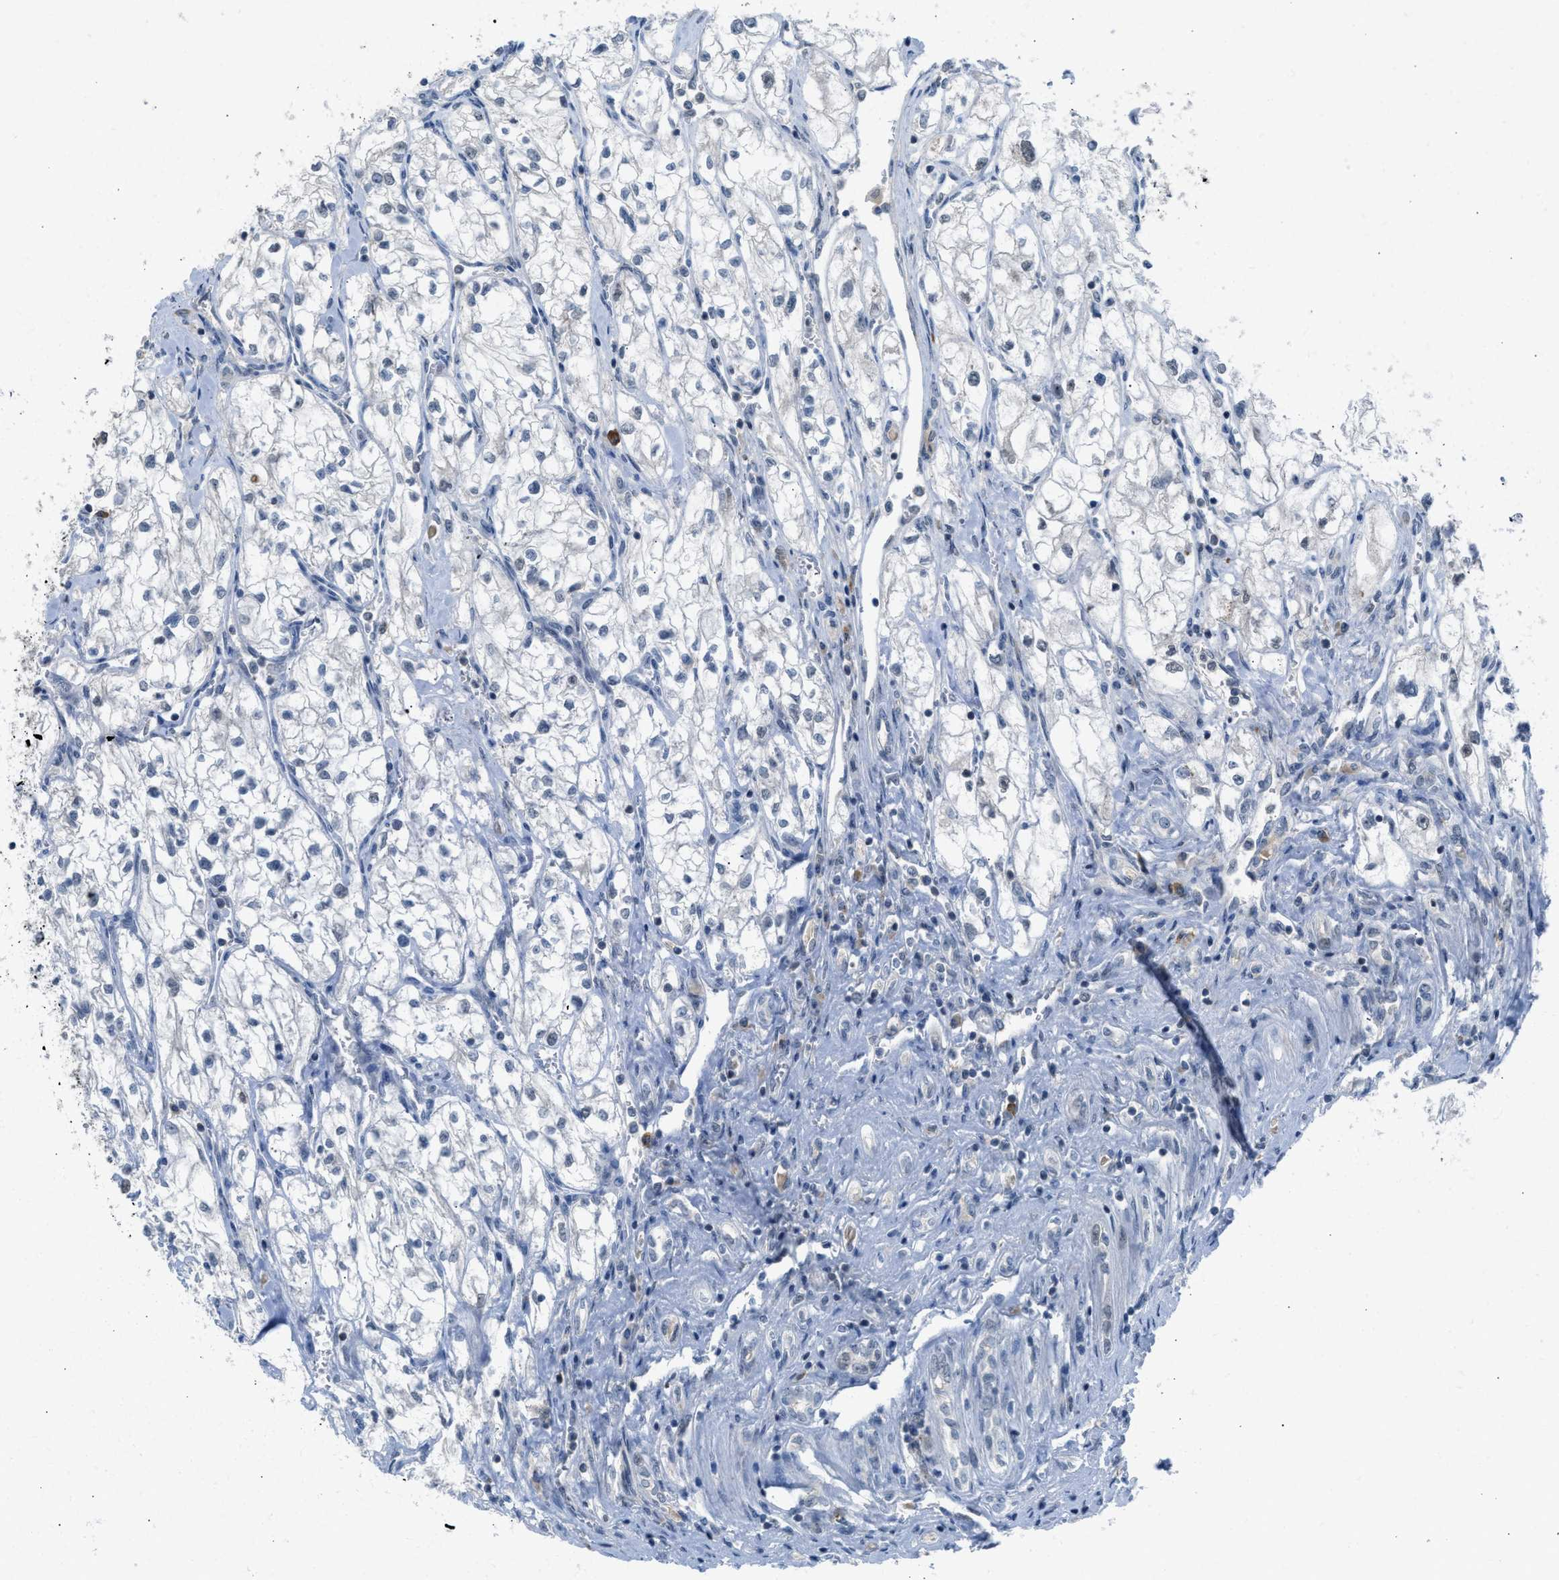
{"staining": {"intensity": "negative", "quantity": "none", "location": "none"}, "tissue": "renal cancer", "cell_type": "Tumor cells", "image_type": "cancer", "snomed": [{"axis": "morphology", "description": "Adenocarcinoma, NOS"}, {"axis": "topography", "description": "Kidney"}], "caption": "DAB (3,3'-diaminobenzidine) immunohistochemical staining of human renal adenocarcinoma exhibits no significant staining in tumor cells.", "gene": "TTBK2", "patient": {"sex": "female", "age": 70}}